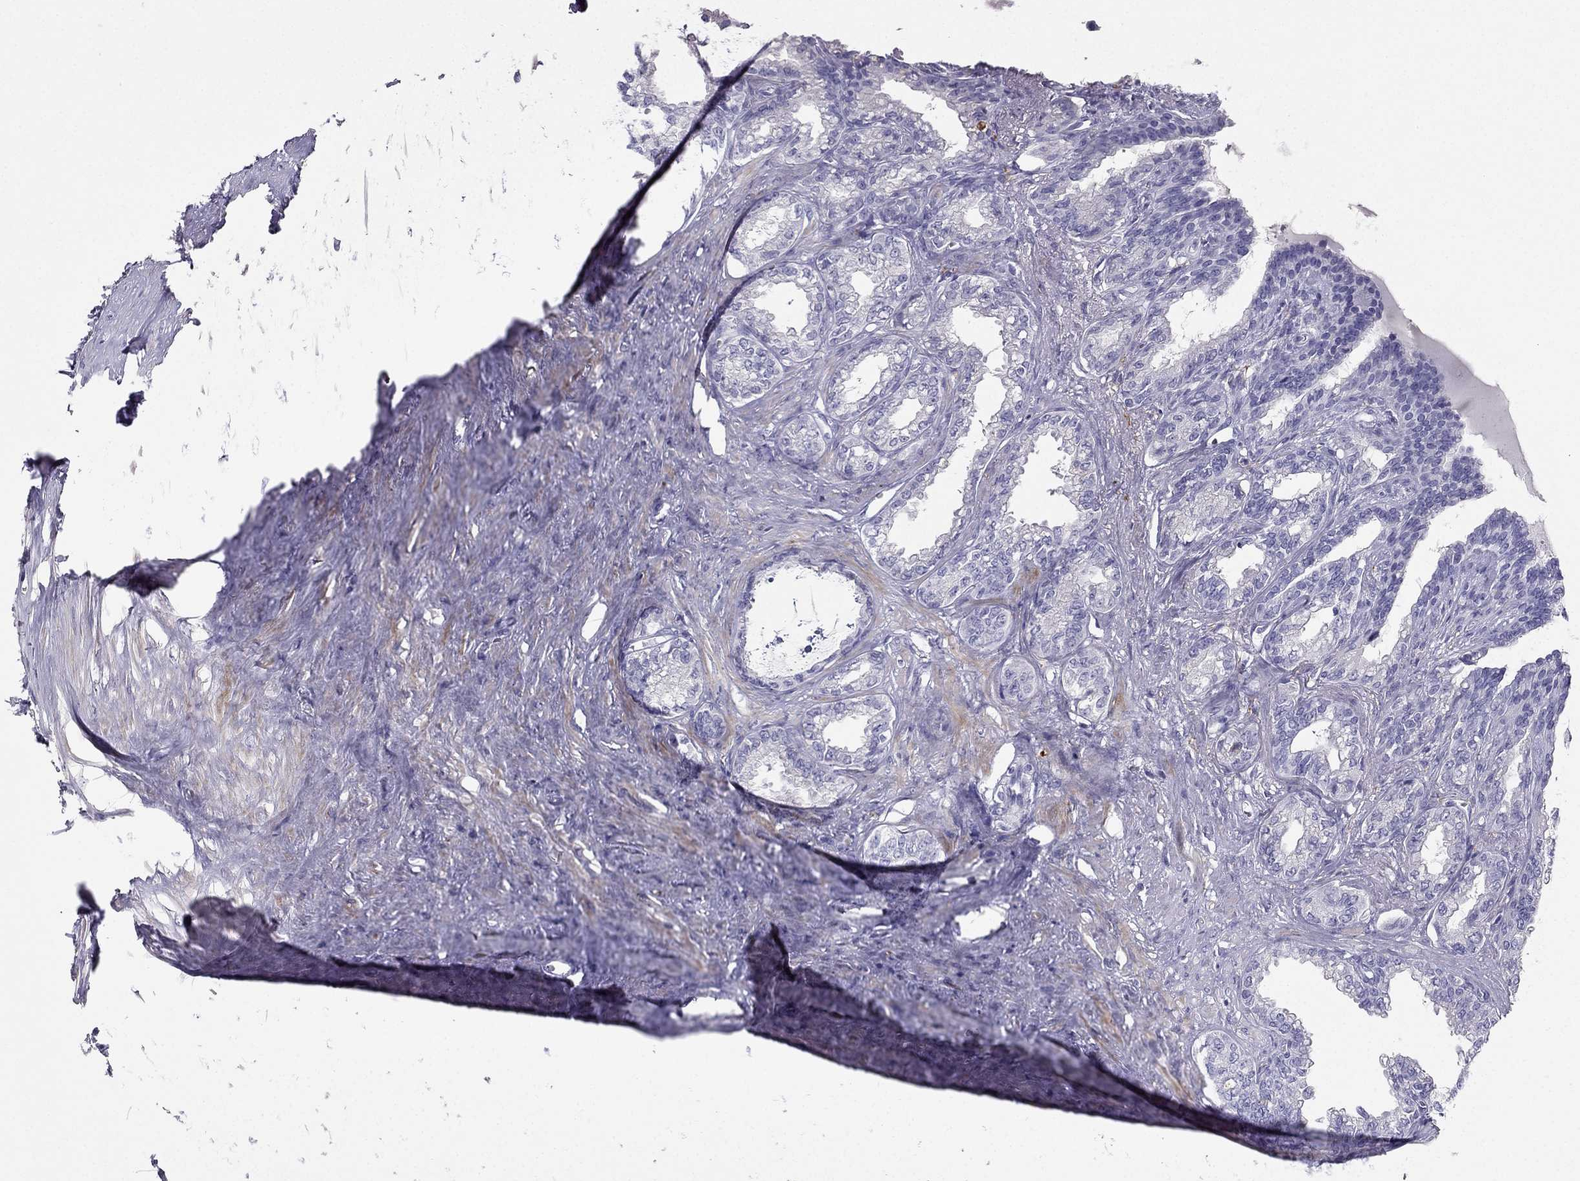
{"staining": {"intensity": "negative", "quantity": "none", "location": "none"}, "tissue": "seminal vesicle", "cell_type": "Glandular cells", "image_type": "normal", "snomed": [{"axis": "morphology", "description": "Normal tissue, NOS"}, {"axis": "morphology", "description": "Urothelial carcinoma, NOS"}, {"axis": "topography", "description": "Urinary bladder"}, {"axis": "topography", "description": "Seminal veicle"}], "caption": "Normal seminal vesicle was stained to show a protein in brown. There is no significant staining in glandular cells.", "gene": "LMTK3", "patient": {"sex": "male", "age": 76}}